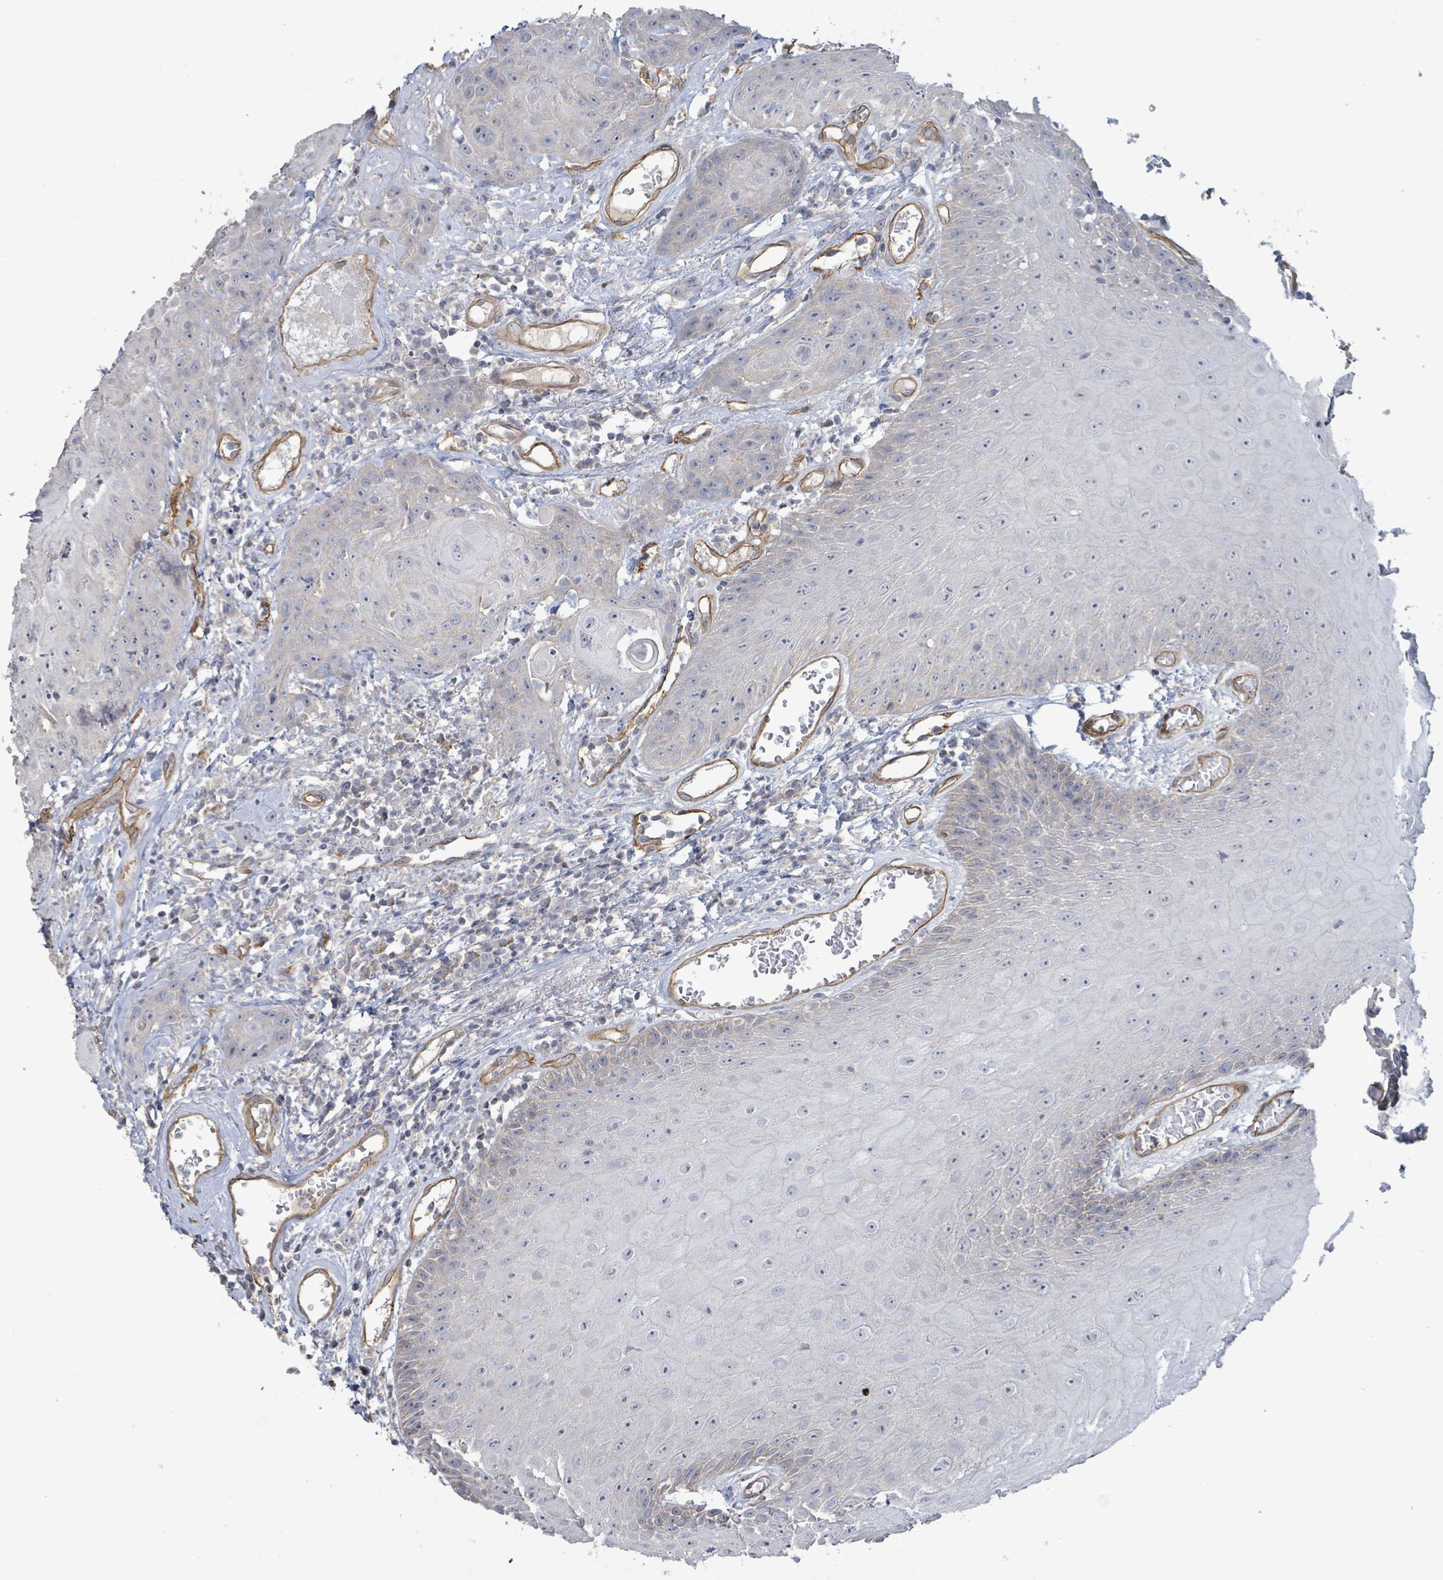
{"staining": {"intensity": "negative", "quantity": "none", "location": "none"}, "tissue": "head and neck cancer", "cell_type": "Tumor cells", "image_type": "cancer", "snomed": [{"axis": "morphology", "description": "Squamous cell carcinoma, NOS"}, {"axis": "topography", "description": "Head-Neck"}], "caption": "The photomicrograph displays no significant positivity in tumor cells of head and neck squamous cell carcinoma.", "gene": "KANK3", "patient": {"sex": "female", "age": 59}}